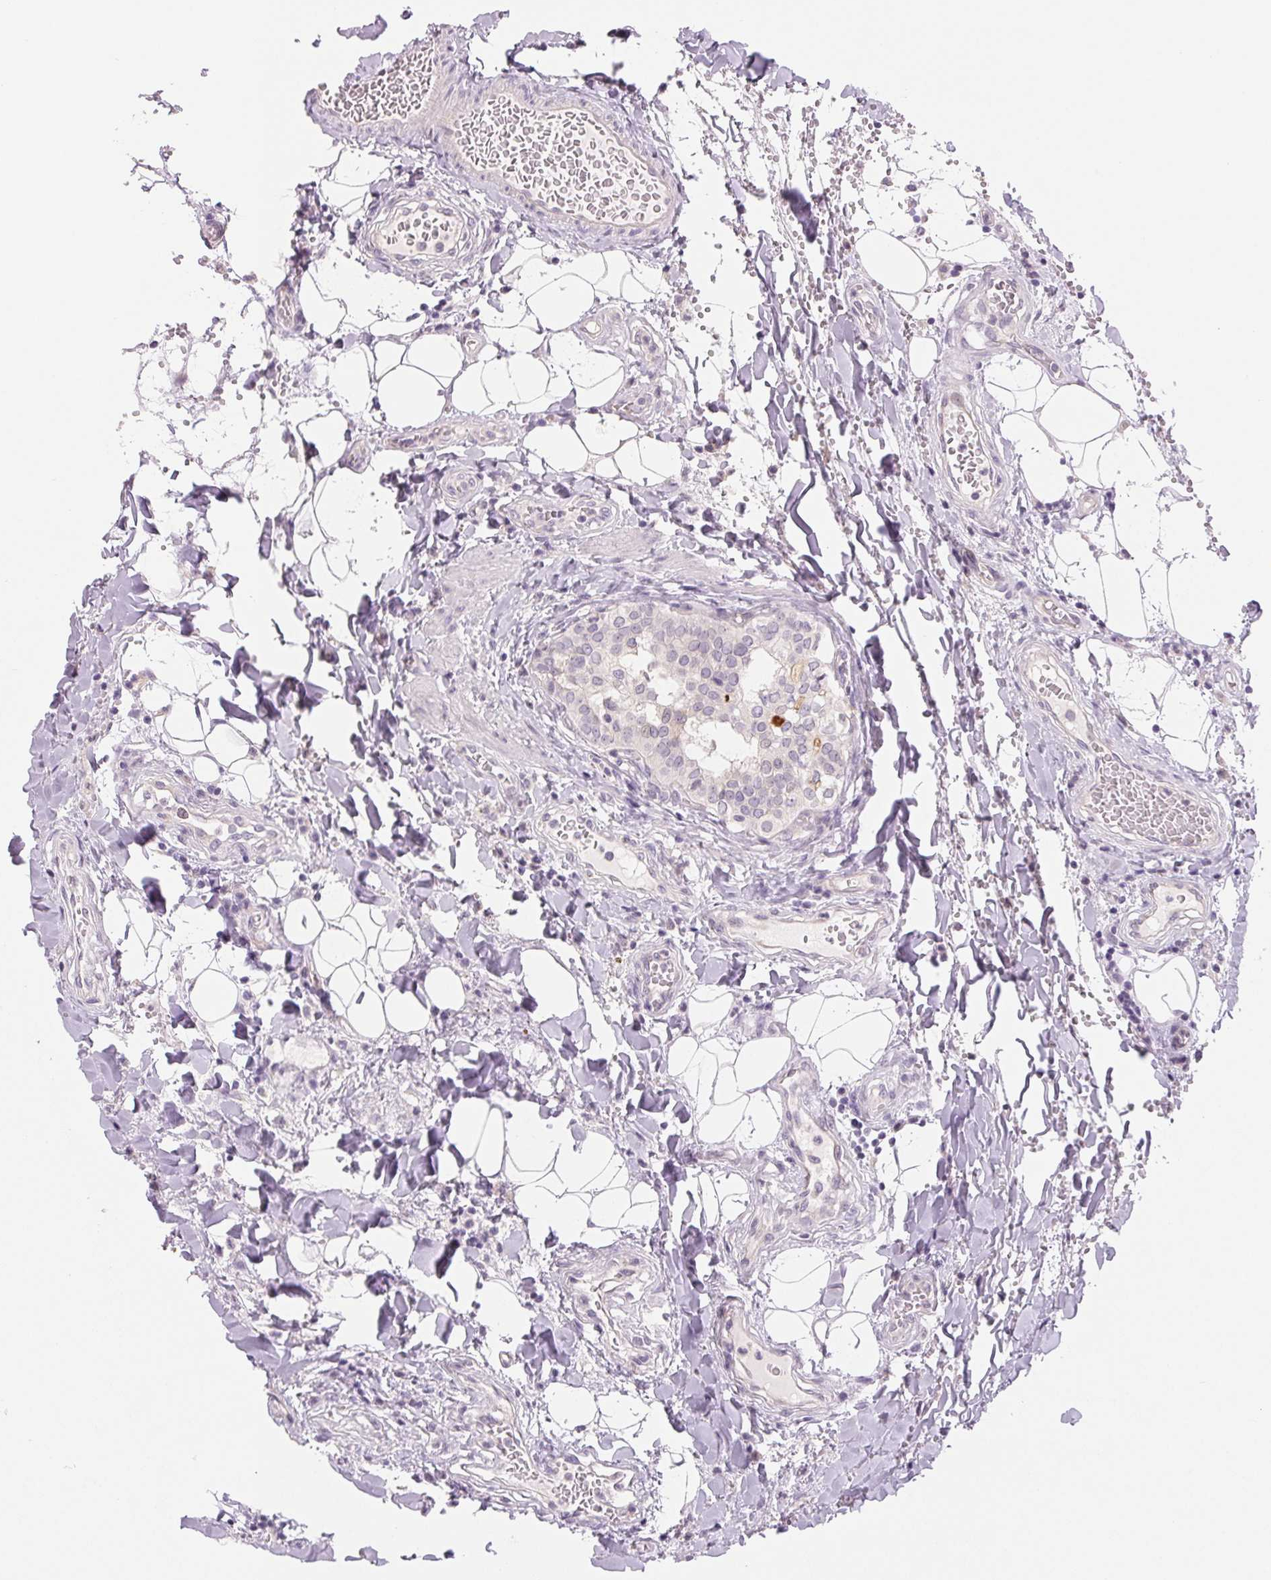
{"staining": {"intensity": "negative", "quantity": "none", "location": "none"}, "tissue": "thyroid cancer", "cell_type": "Tumor cells", "image_type": "cancer", "snomed": [{"axis": "morphology", "description": "Papillary adenocarcinoma, NOS"}, {"axis": "topography", "description": "Thyroid gland"}], "caption": "An immunohistochemistry histopathology image of thyroid cancer (papillary adenocarcinoma) is shown. There is no staining in tumor cells of thyroid cancer (papillary adenocarcinoma).", "gene": "CCDC168", "patient": {"sex": "male", "age": 20}}